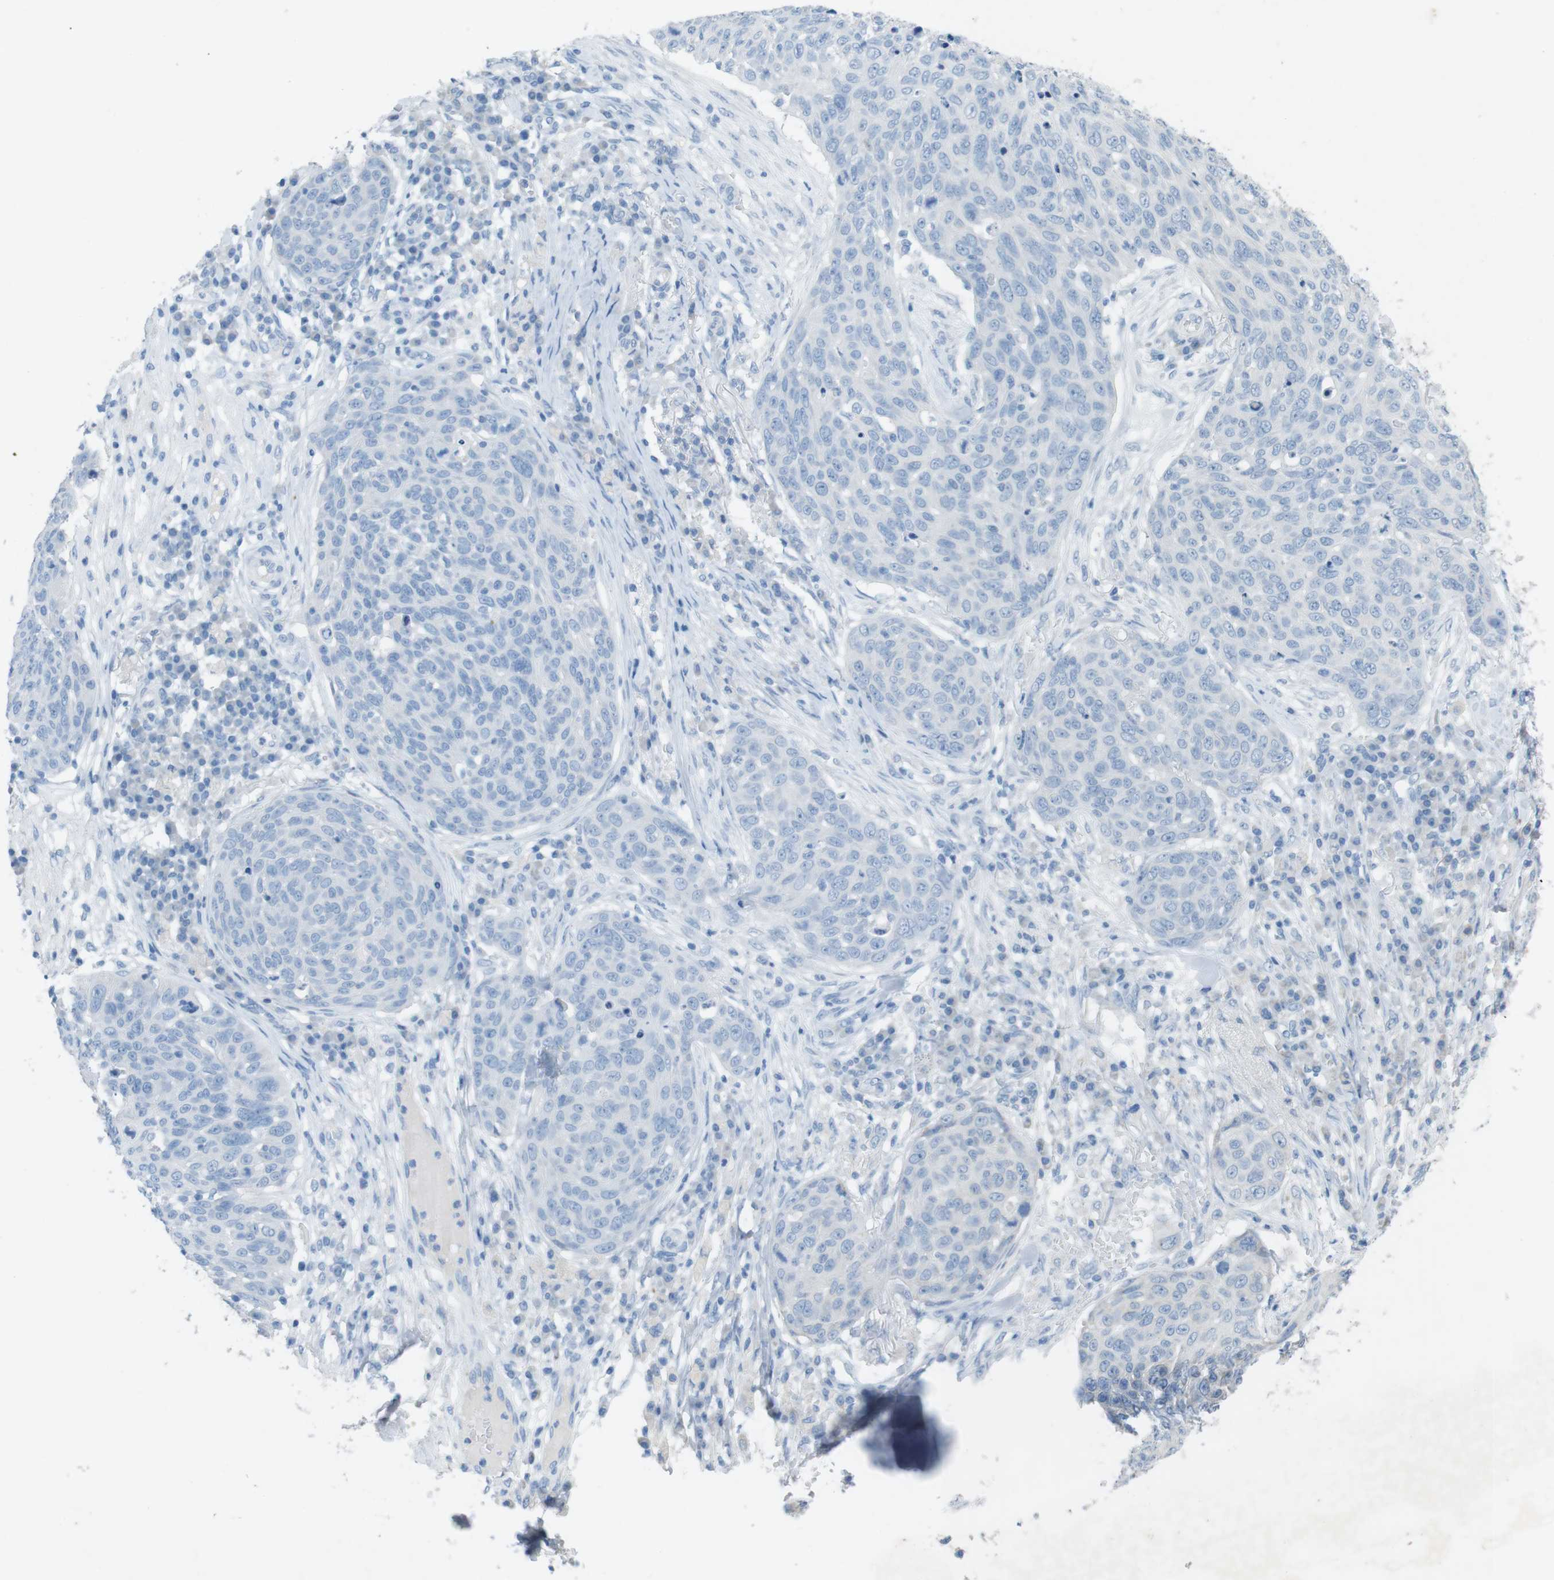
{"staining": {"intensity": "negative", "quantity": "none", "location": "none"}, "tissue": "skin cancer", "cell_type": "Tumor cells", "image_type": "cancer", "snomed": [{"axis": "morphology", "description": "Squamous cell carcinoma in situ, NOS"}, {"axis": "morphology", "description": "Squamous cell carcinoma, NOS"}, {"axis": "topography", "description": "Skin"}], "caption": "Squamous cell carcinoma in situ (skin) stained for a protein using IHC exhibits no positivity tumor cells.", "gene": "SALL4", "patient": {"sex": "male", "age": 93}}